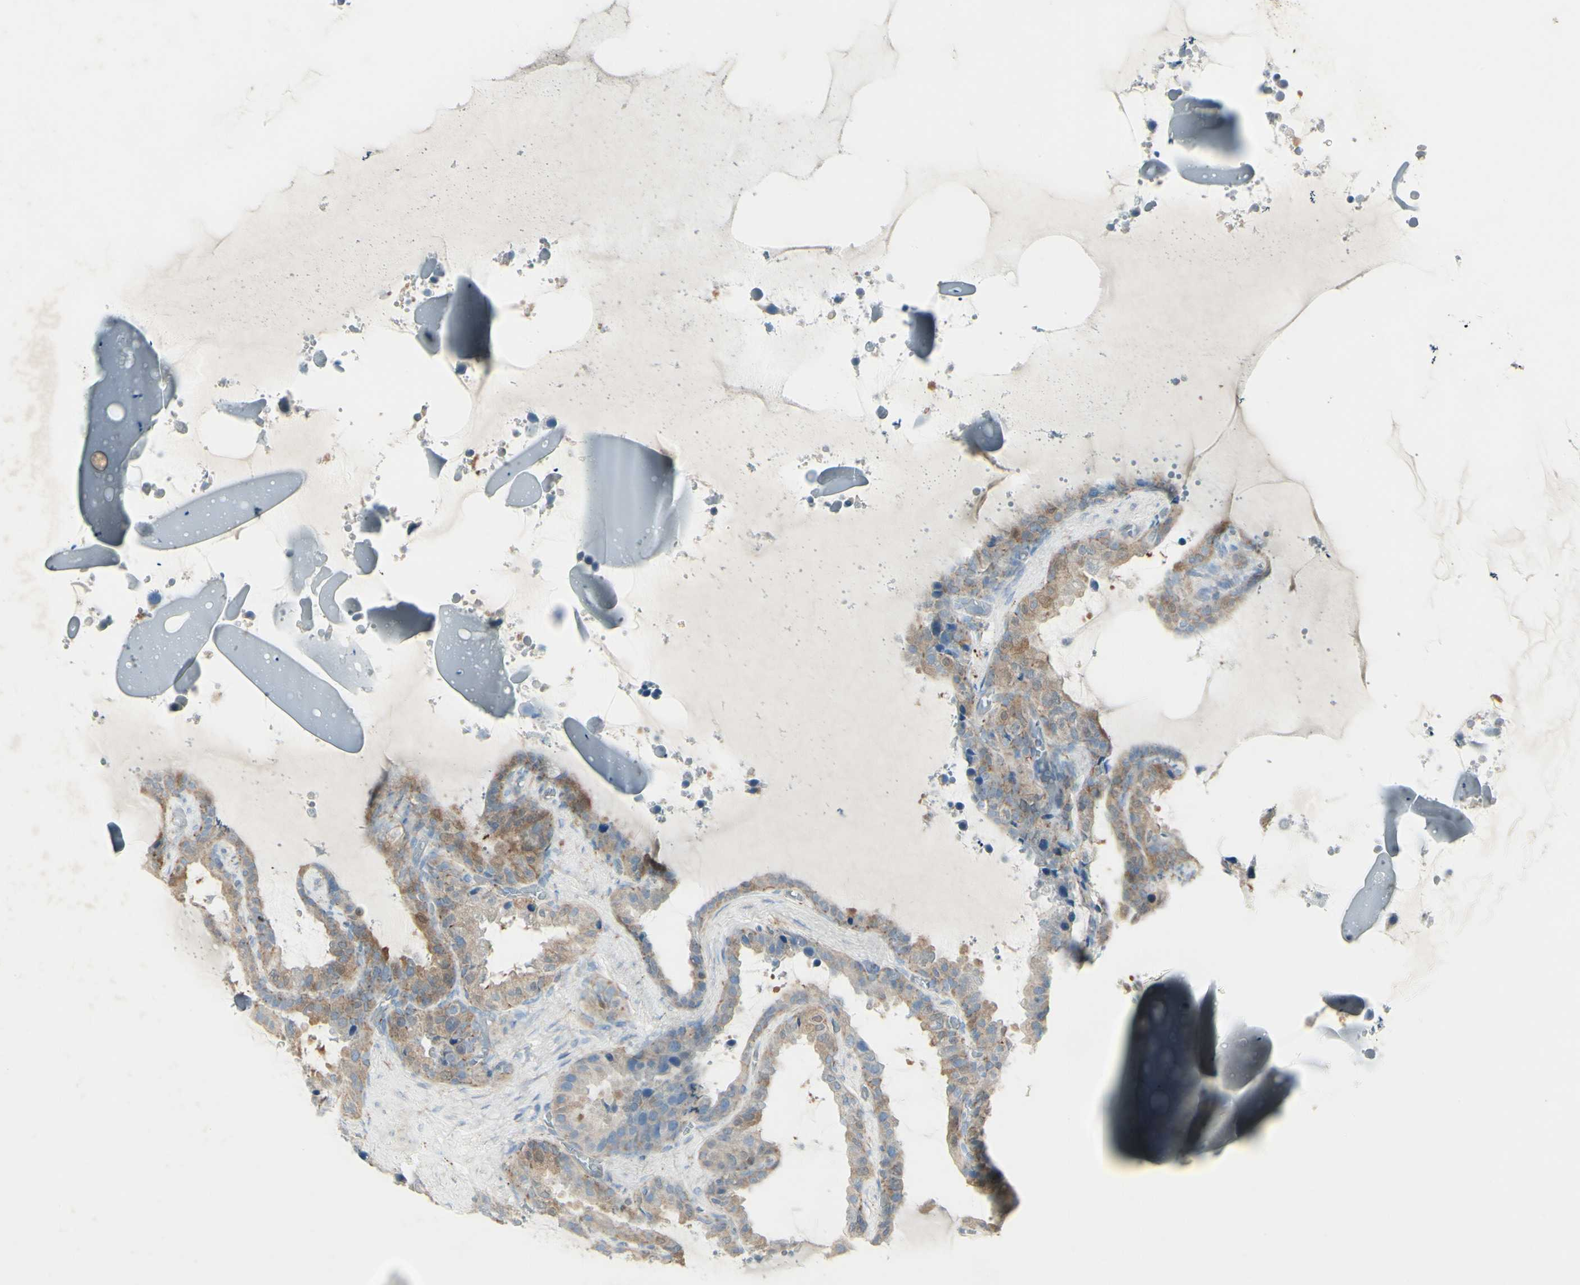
{"staining": {"intensity": "weak", "quantity": "25%-75%", "location": "cytoplasmic/membranous"}, "tissue": "seminal vesicle", "cell_type": "Glandular cells", "image_type": "normal", "snomed": [{"axis": "morphology", "description": "Normal tissue, NOS"}, {"axis": "topography", "description": "Seminal veicle"}], "caption": "This histopathology image displays immunohistochemistry (IHC) staining of normal seminal vesicle, with low weak cytoplasmic/membranous expression in about 25%-75% of glandular cells.", "gene": "CNTNAP1", "patient": {"sex": "male", "age": 46}}